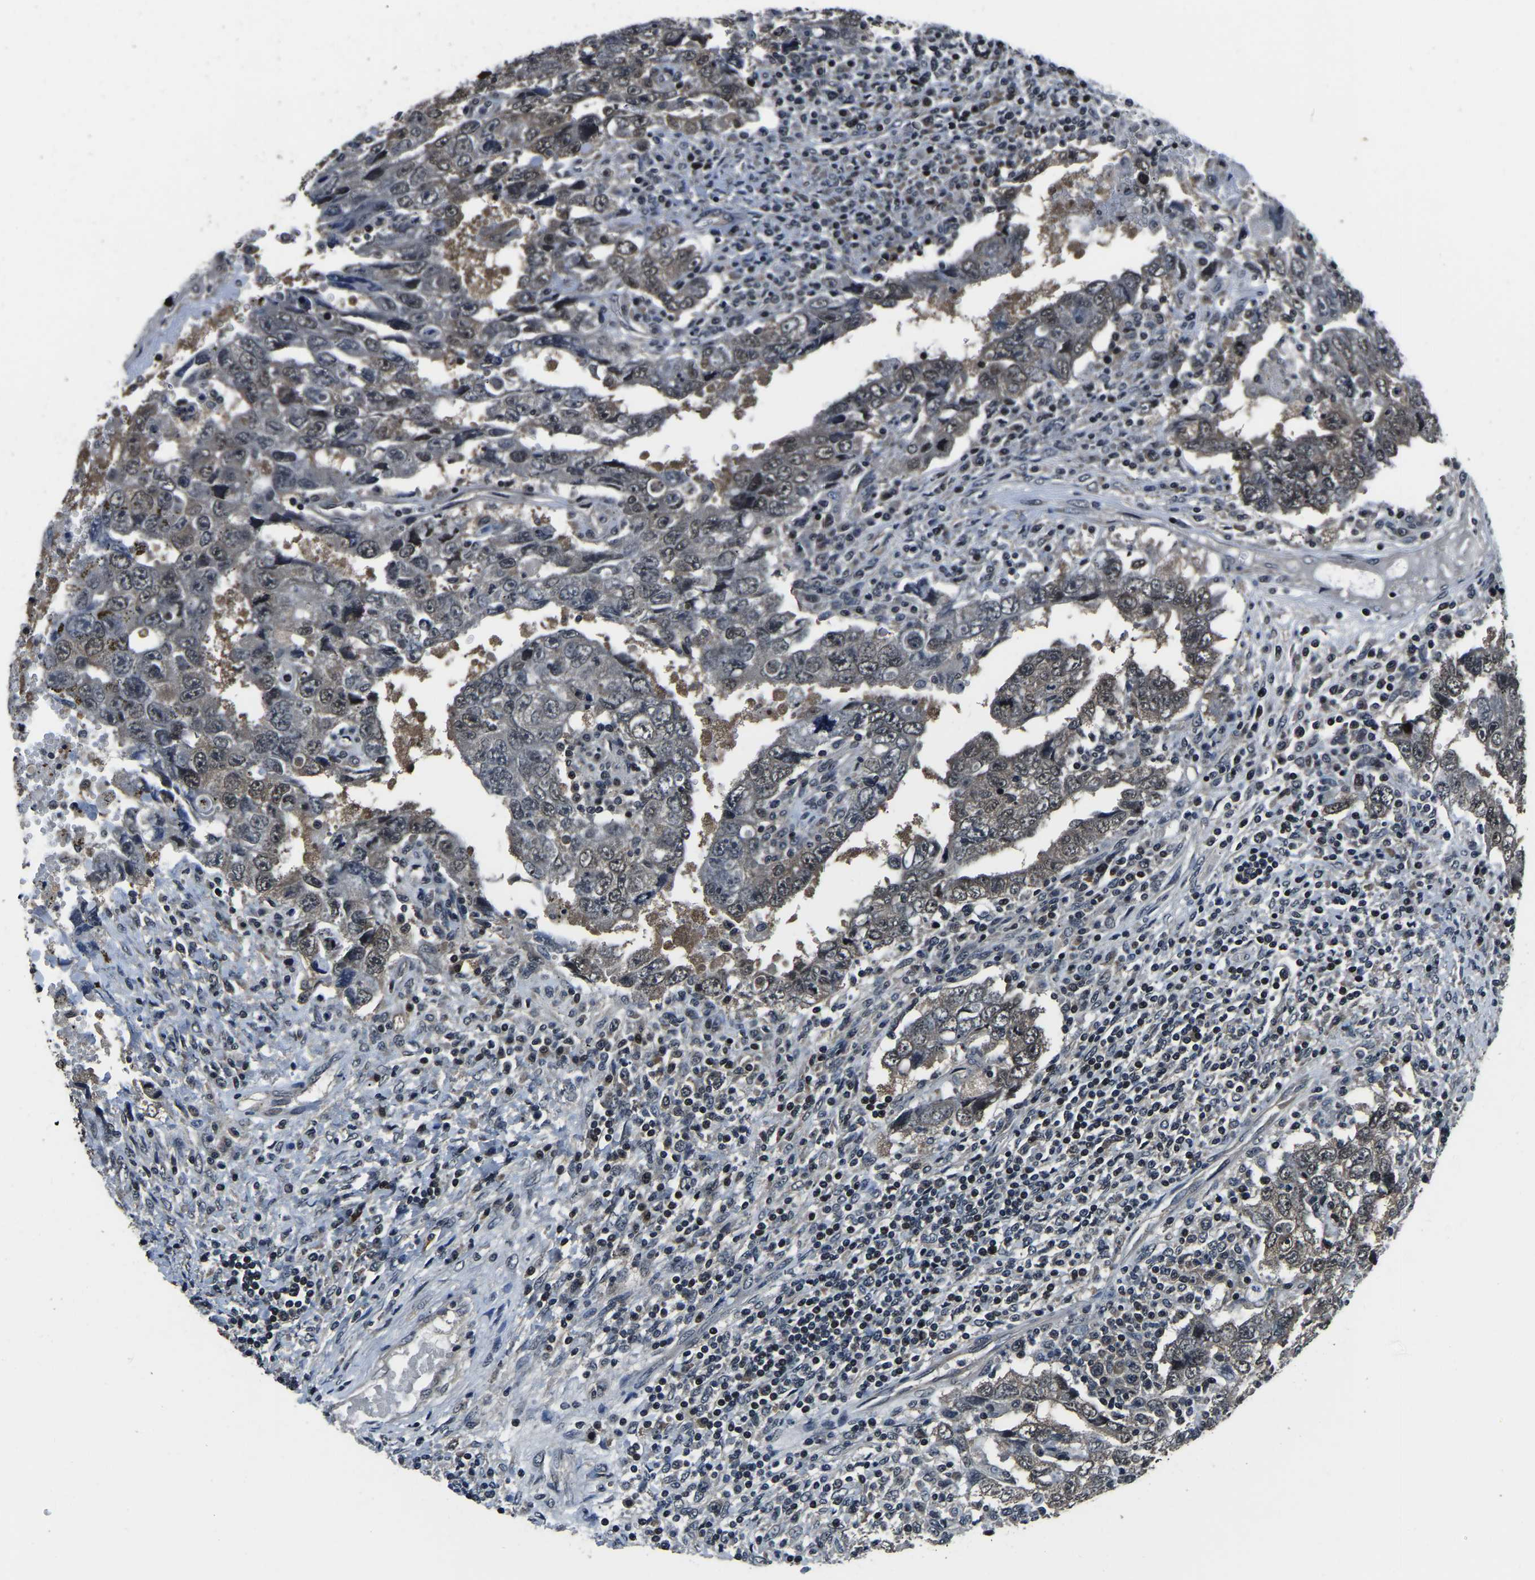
{"staining": {"intensity": "weak", "quantity": "25%-75%", "location": "nuclear"}, "tissue": "testis cancer", "cell_type": "Tumor cells", "image_type": "cancer", "snomed": [{"axis": "morphology", "description": "Carcinoma, Embryonal, NOS"}, {"axis": "topography", "description": "Testis"}], "caption": "There is low levels of weak nuclear expression in tumor cells of testis cancer, as demonstrated by immunohistochemical staining (brown color).", "gene": "ANKIB1", "patient": {"sex": "male", "age": 26}}